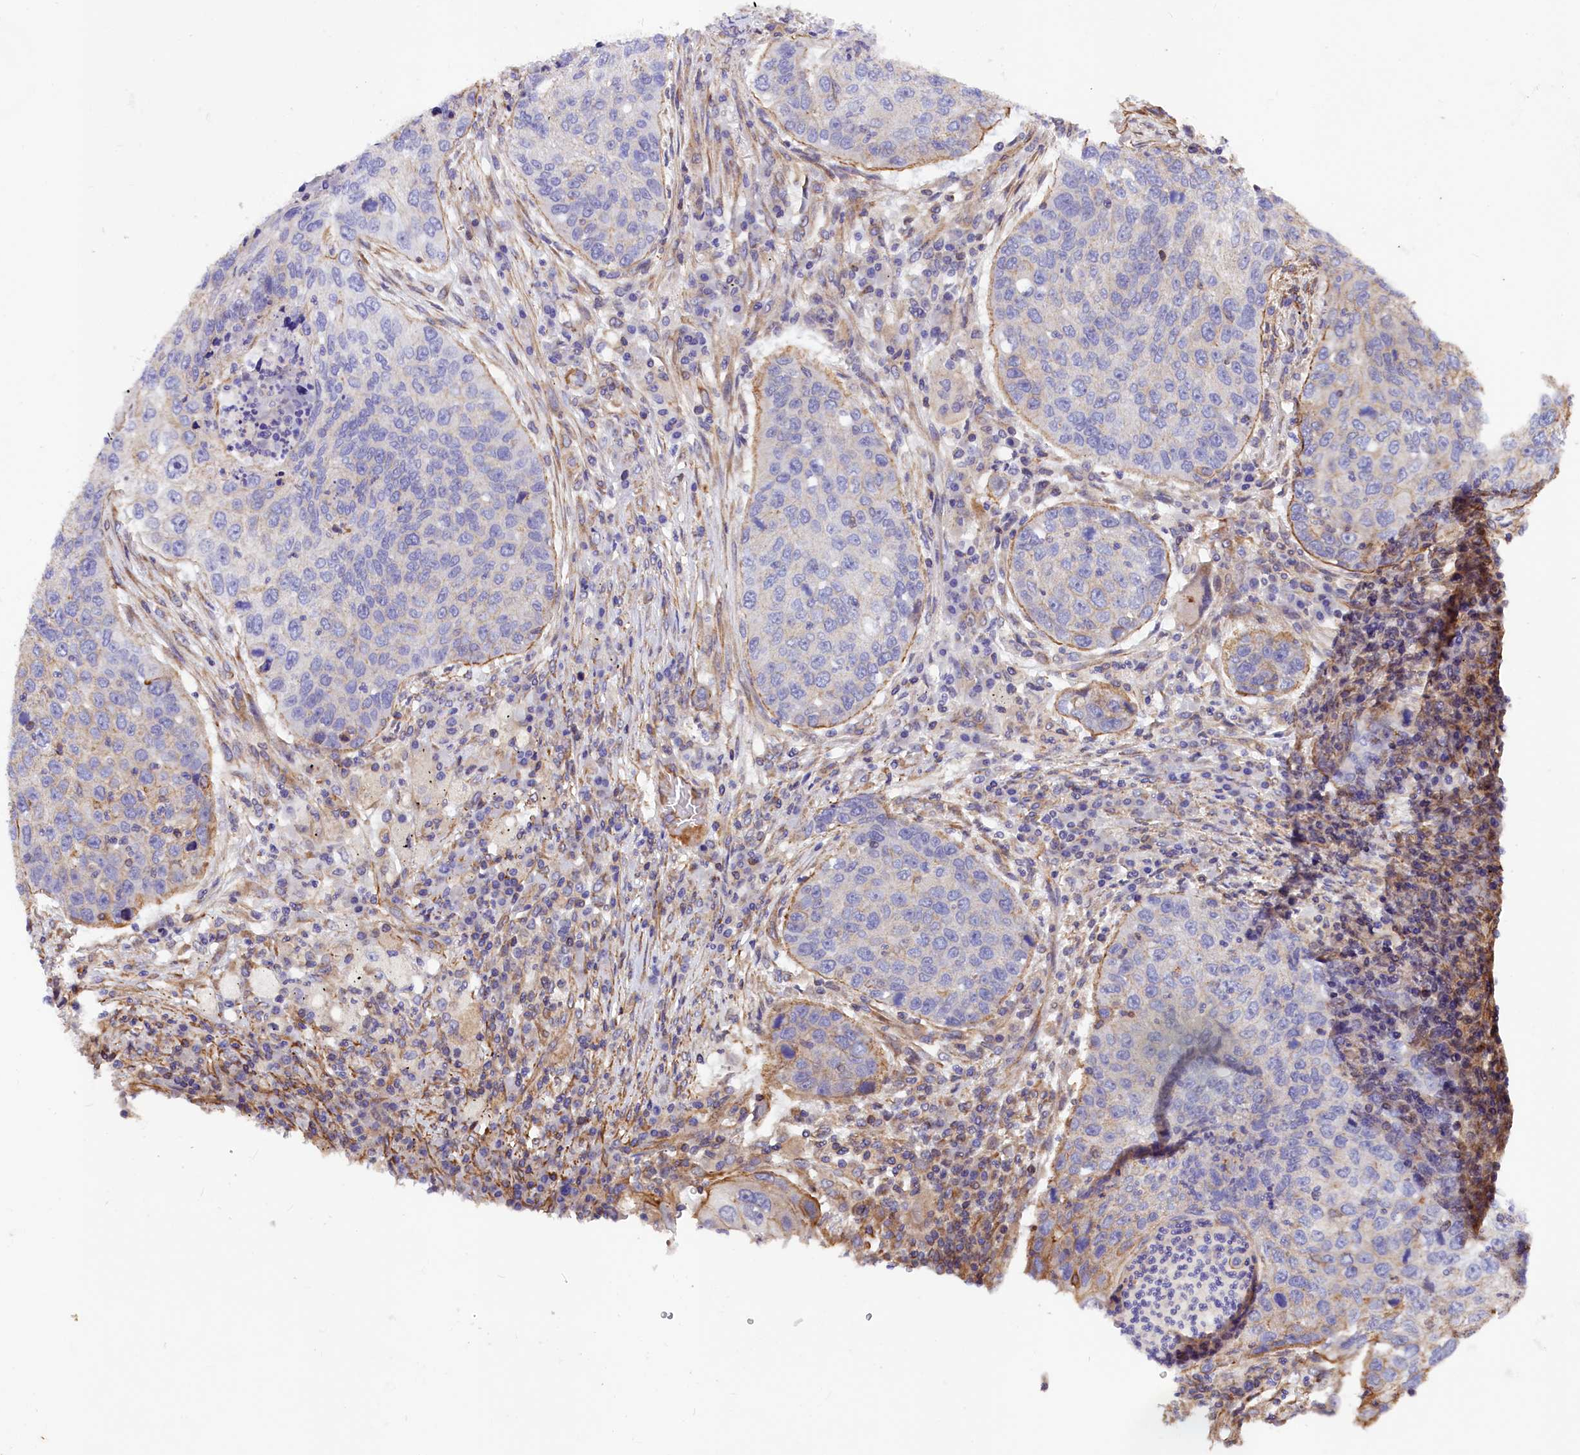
{"staining": {"intensity": "negative", "quantity": "none", "location": "none"}, "tissue": "lung cancer", "cell_type": "Tumor cells", "image_type": "cancer", "snomed": [{"axis": "morphology", "description": "Squamous cell carcinoma, NOS"}, {"axis": "topography", "description": "Lung"}], "caption": "An immunohistochemistry photomicrograph of lung cancer is shown. There is no staining in tumor cells of lung cancer.", "gene": "MED20", "patient": {"sex": "female", "age": 63}}